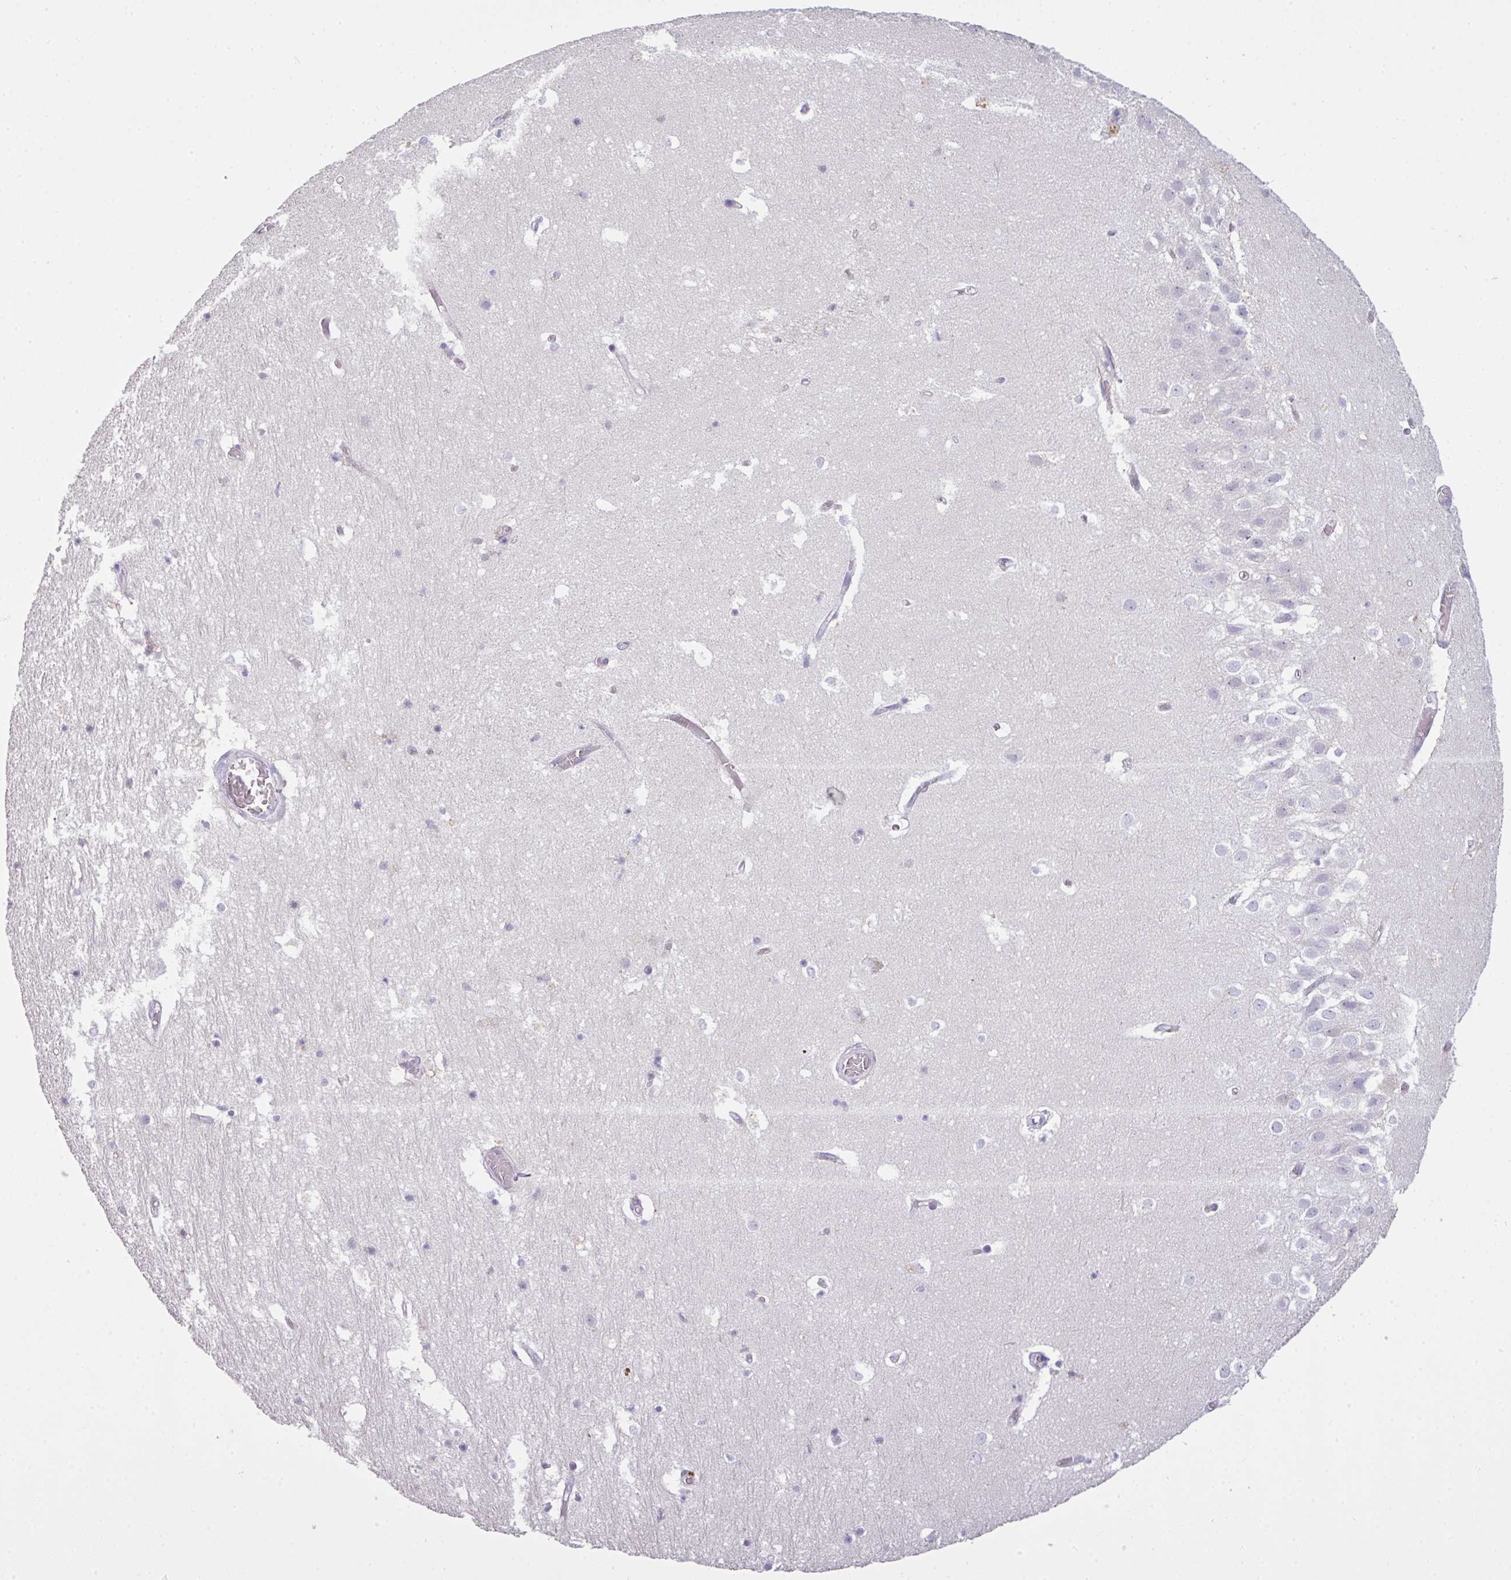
{"staining": {"intensity": "negative", "quantity": "none", "location": "none"}, "tissue": "hippocampus", "cell_type": "Glial cells", "image_type": "normal", "snomed": [{"axis": "morphology", "description": "Normal tissue, NOS"}, {"axis": "topography", "description": "Hippocampus"}], "caption": "Histopathology image shows no significant protein positivity in glial cells of benign hippocampus. The staining is performed using DAB (3,3'-diaminobenzidine) brown chromogen with nuclei counter-stained in using hematoxylin.", "gene": "OR6C6", "patient": {"sex": "female", "age": 52}}